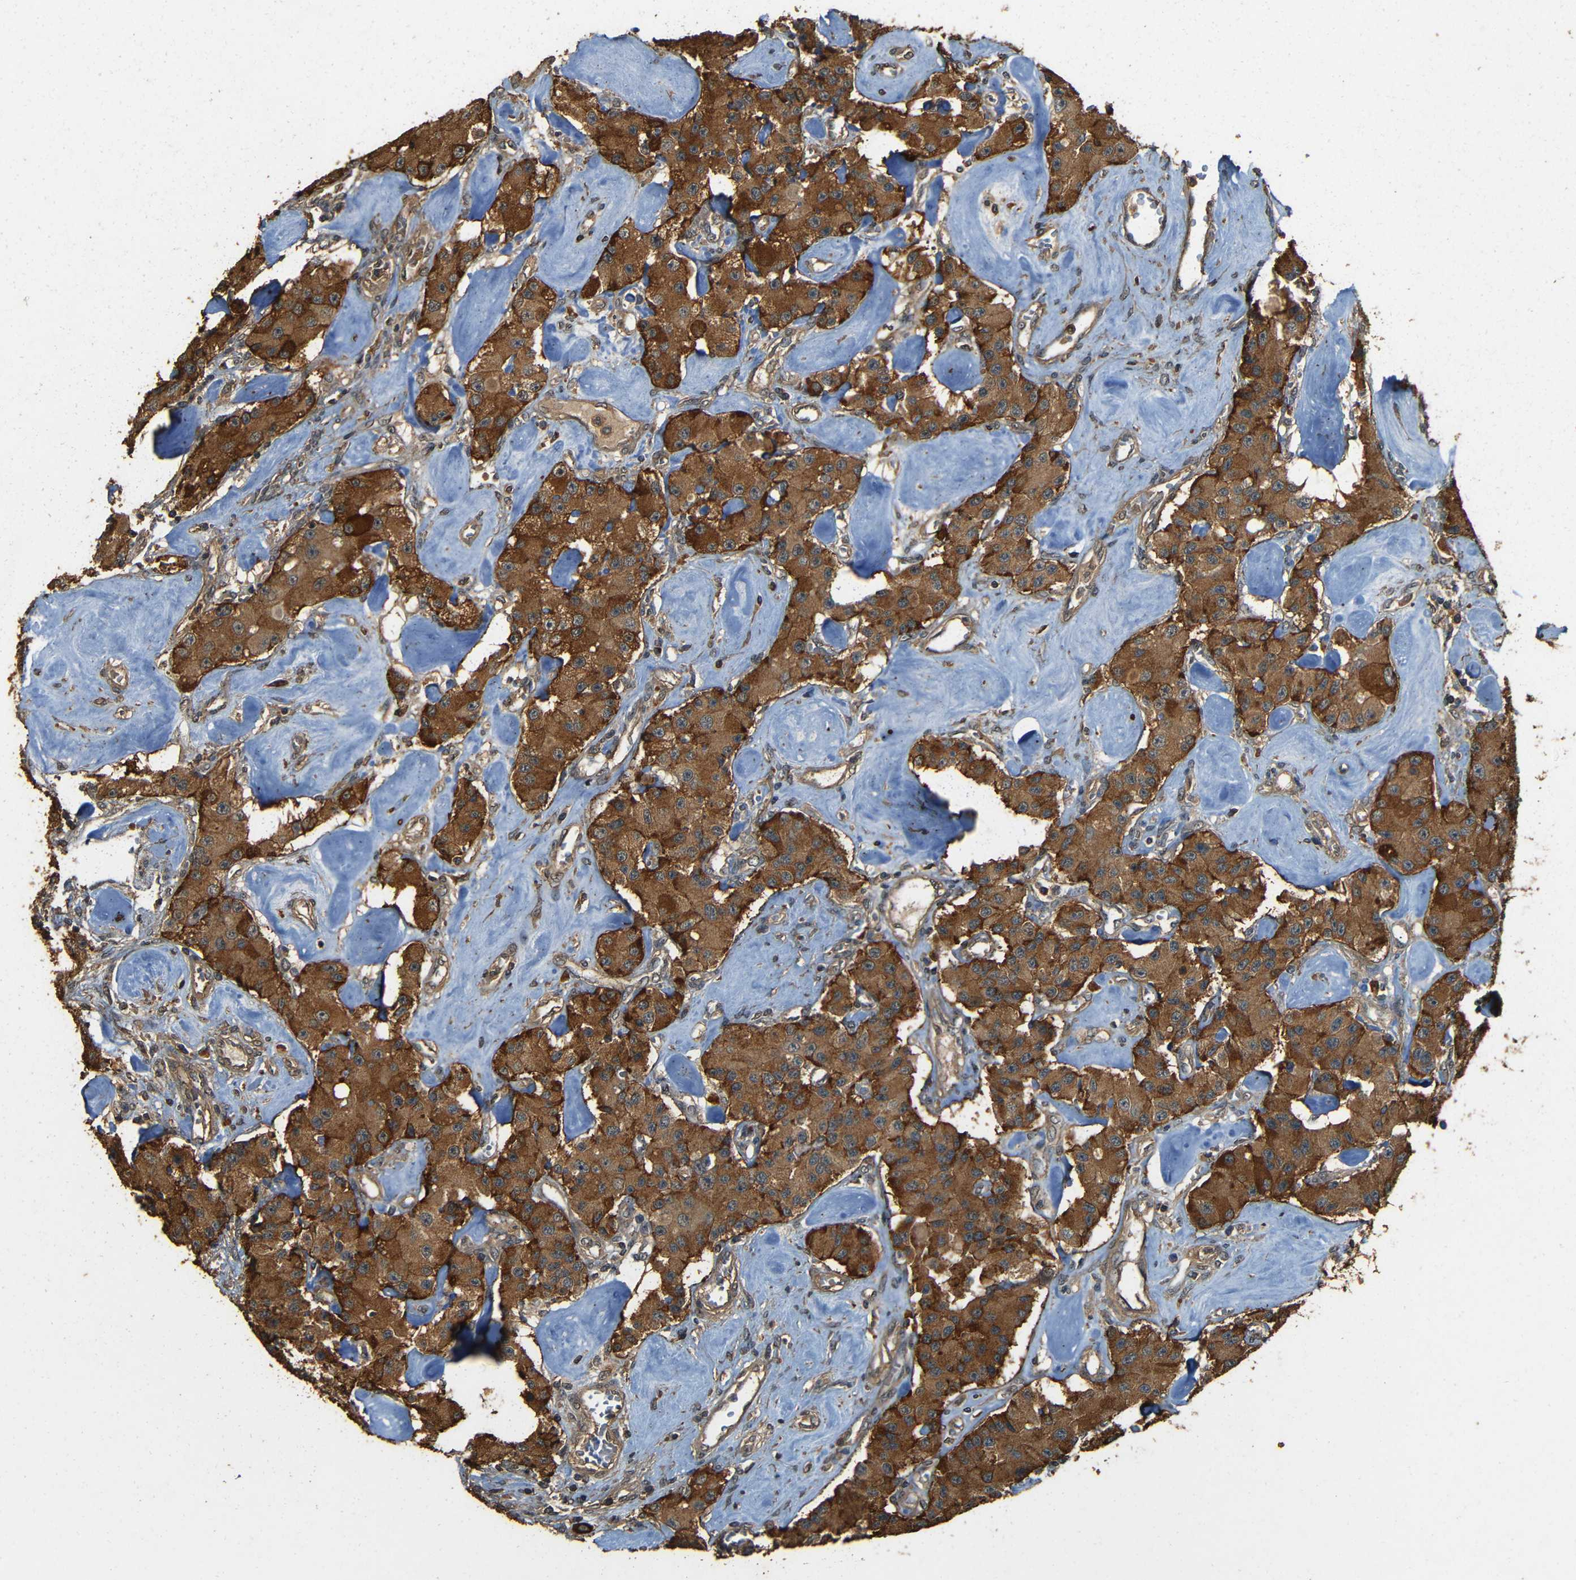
{"staining": {"intensity": "strong", "quantity": ">75%", "location": "cytoplasmic/membranous"}, "tissue": "carcinoid", "cell_type": "Tumor cells", "image_type": "cancer", "snomed": [{"axis": "morphology", "description": "Carcinoid, malignant, NOS"}, {"axis": "topography", "description": "Pancreas"}], "caption": "Immunohistochemistry (IHC) of human carcinoid demonstrates high levels of strong cytoplasmic/membranous positivity in approximately >75% of tumor cells.", "gene": "PDE5A", "patient": {"sex": "male", "age": 41}}